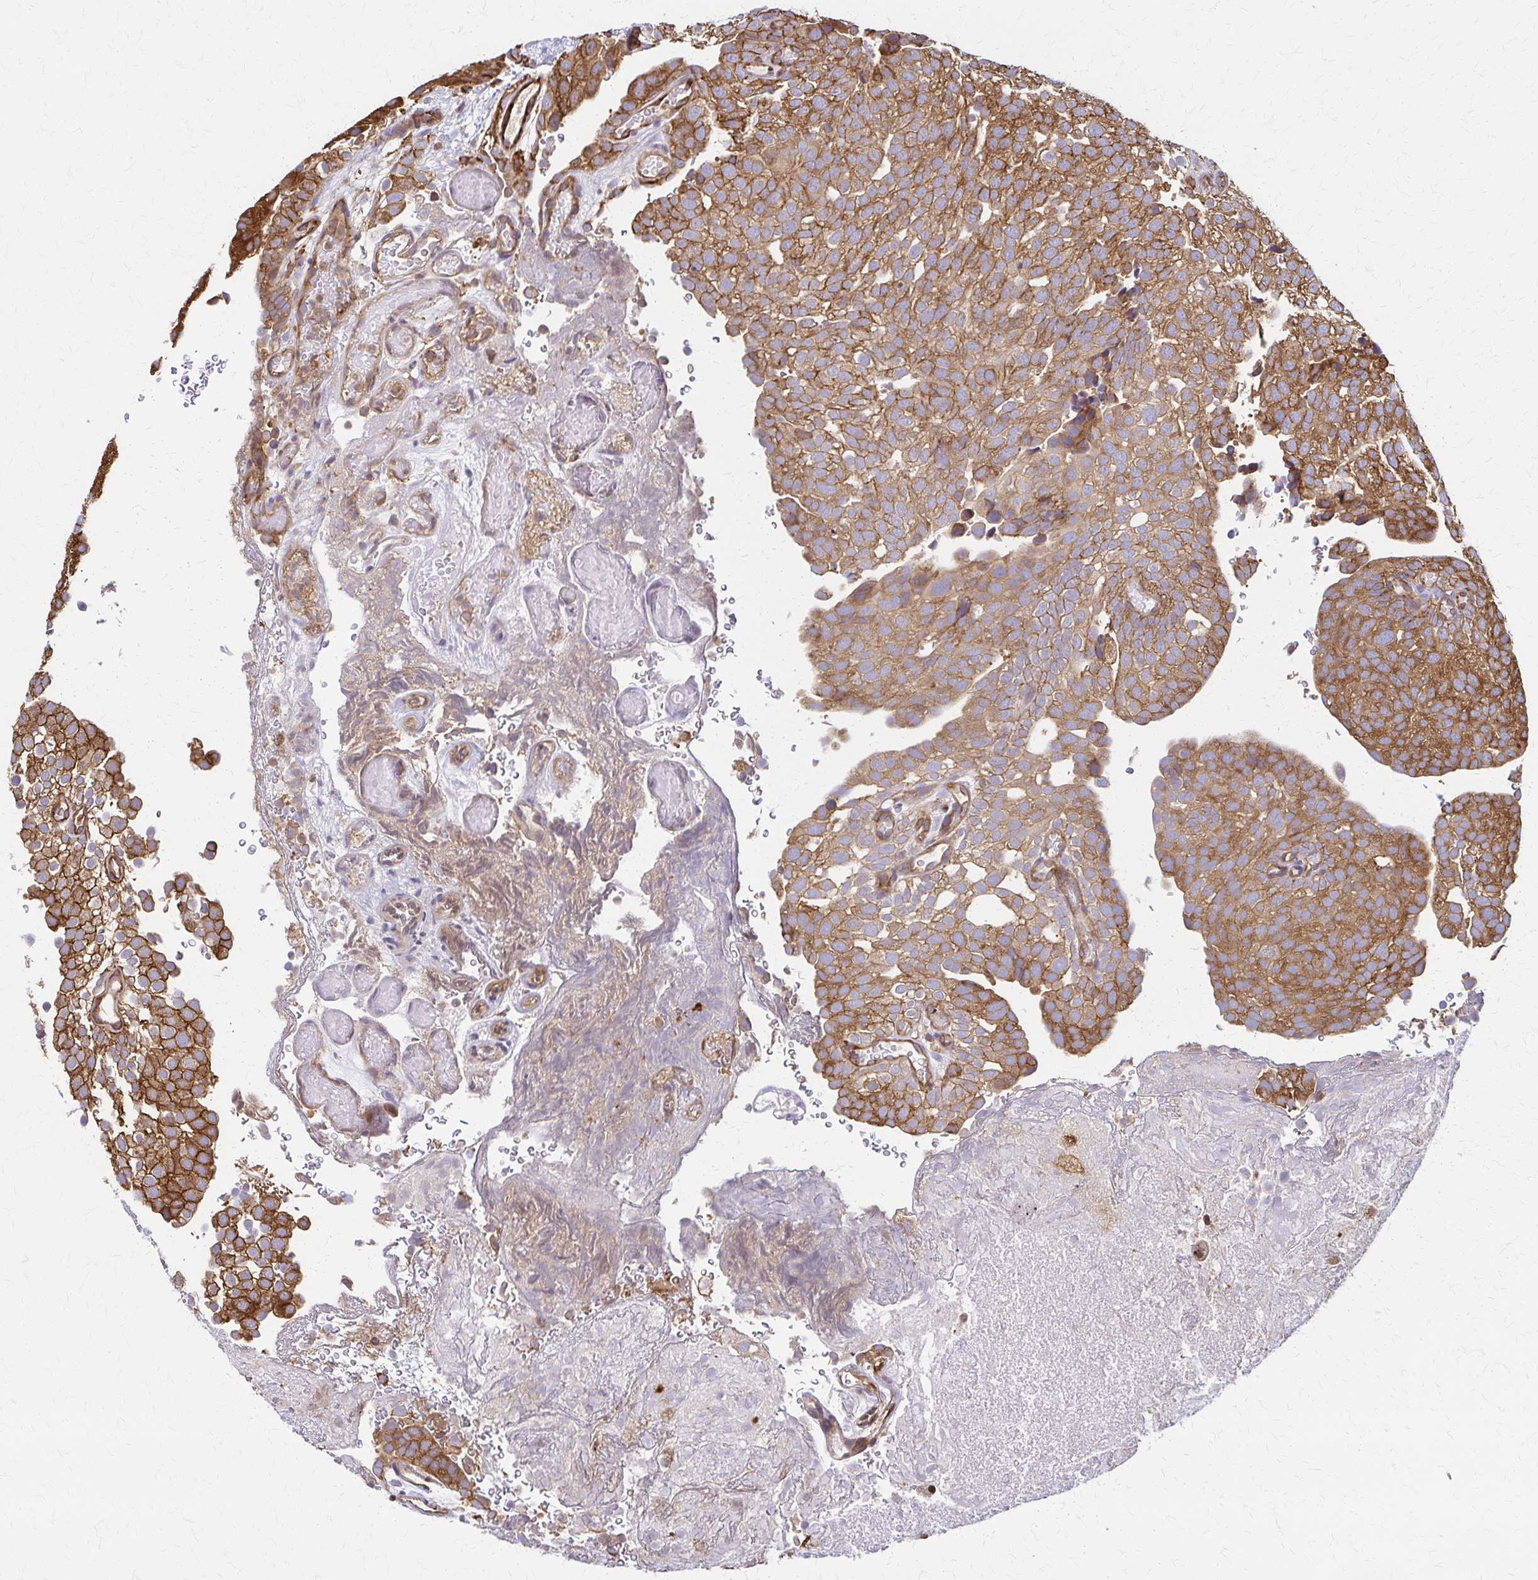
{"staining": {"intensity": "moderate", "quantity": ">75%", "location": "cytoplasmic/membranous"}, "tissue": "urothelial cancer", "cell_type": "Tumor cells", "image_type": "cancer", "snomed": [{"axis": "morphology", "description": "Urothelial carcinoma, Low grade"}, {"axis": "topography", "description": "Urinary bladder"}], "caption": "DAB immunohistochemical staining of human urothelial cancer shows moderate cytoplasmic/membranous protein positivity in about >75% of tumor cells.", "gene": "WASF2", "patient": {"sex": "male", "age": 78}}